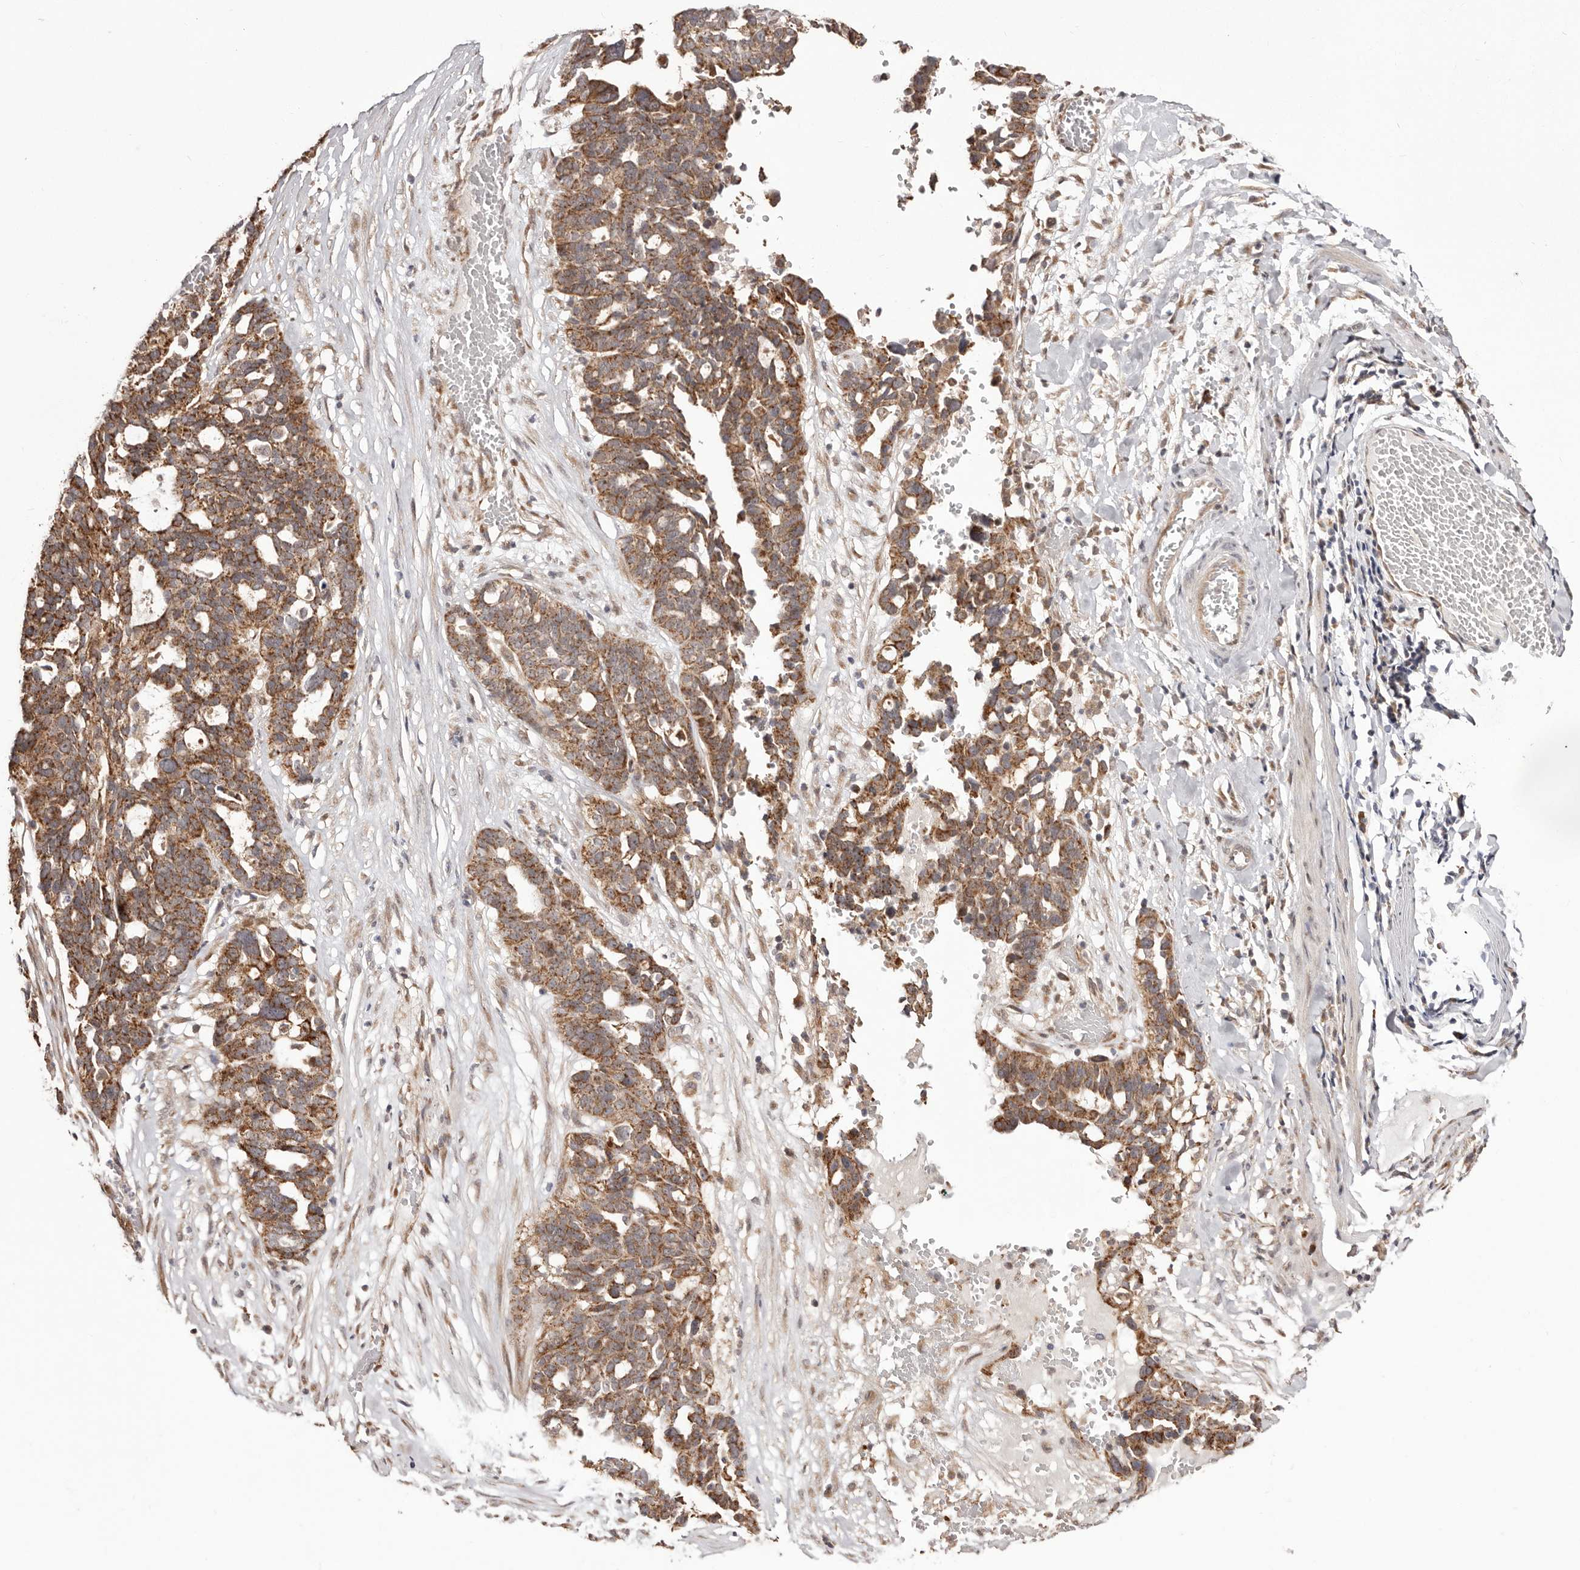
{"staining": {"intensity": "moderate", "quantity": ">75%", "location": "cytoplasmic/membranous"}, "tissue": "ovarian cancer", "cell_type": "Tumor cells", "image_type": "cancer", "snomed": [{"axis": "morphology", "description": "Cystadenocarcinoma, serous, NOS"}, {"axis": "topography", "description": "Ovary"}], "caption": "Ovarian cancer (serous cystadenocarcinoma) stained with immunohistochemistry (IHC) displays moderate cytoplasmic/membranous expression in about >75% of tumor cells. (DAB (3,3'-diaminobenzidine) IHC with brightfield microscopy, high magnification).", "gene": "EGR3", "patient": {"sex": "female", "age": 59}}